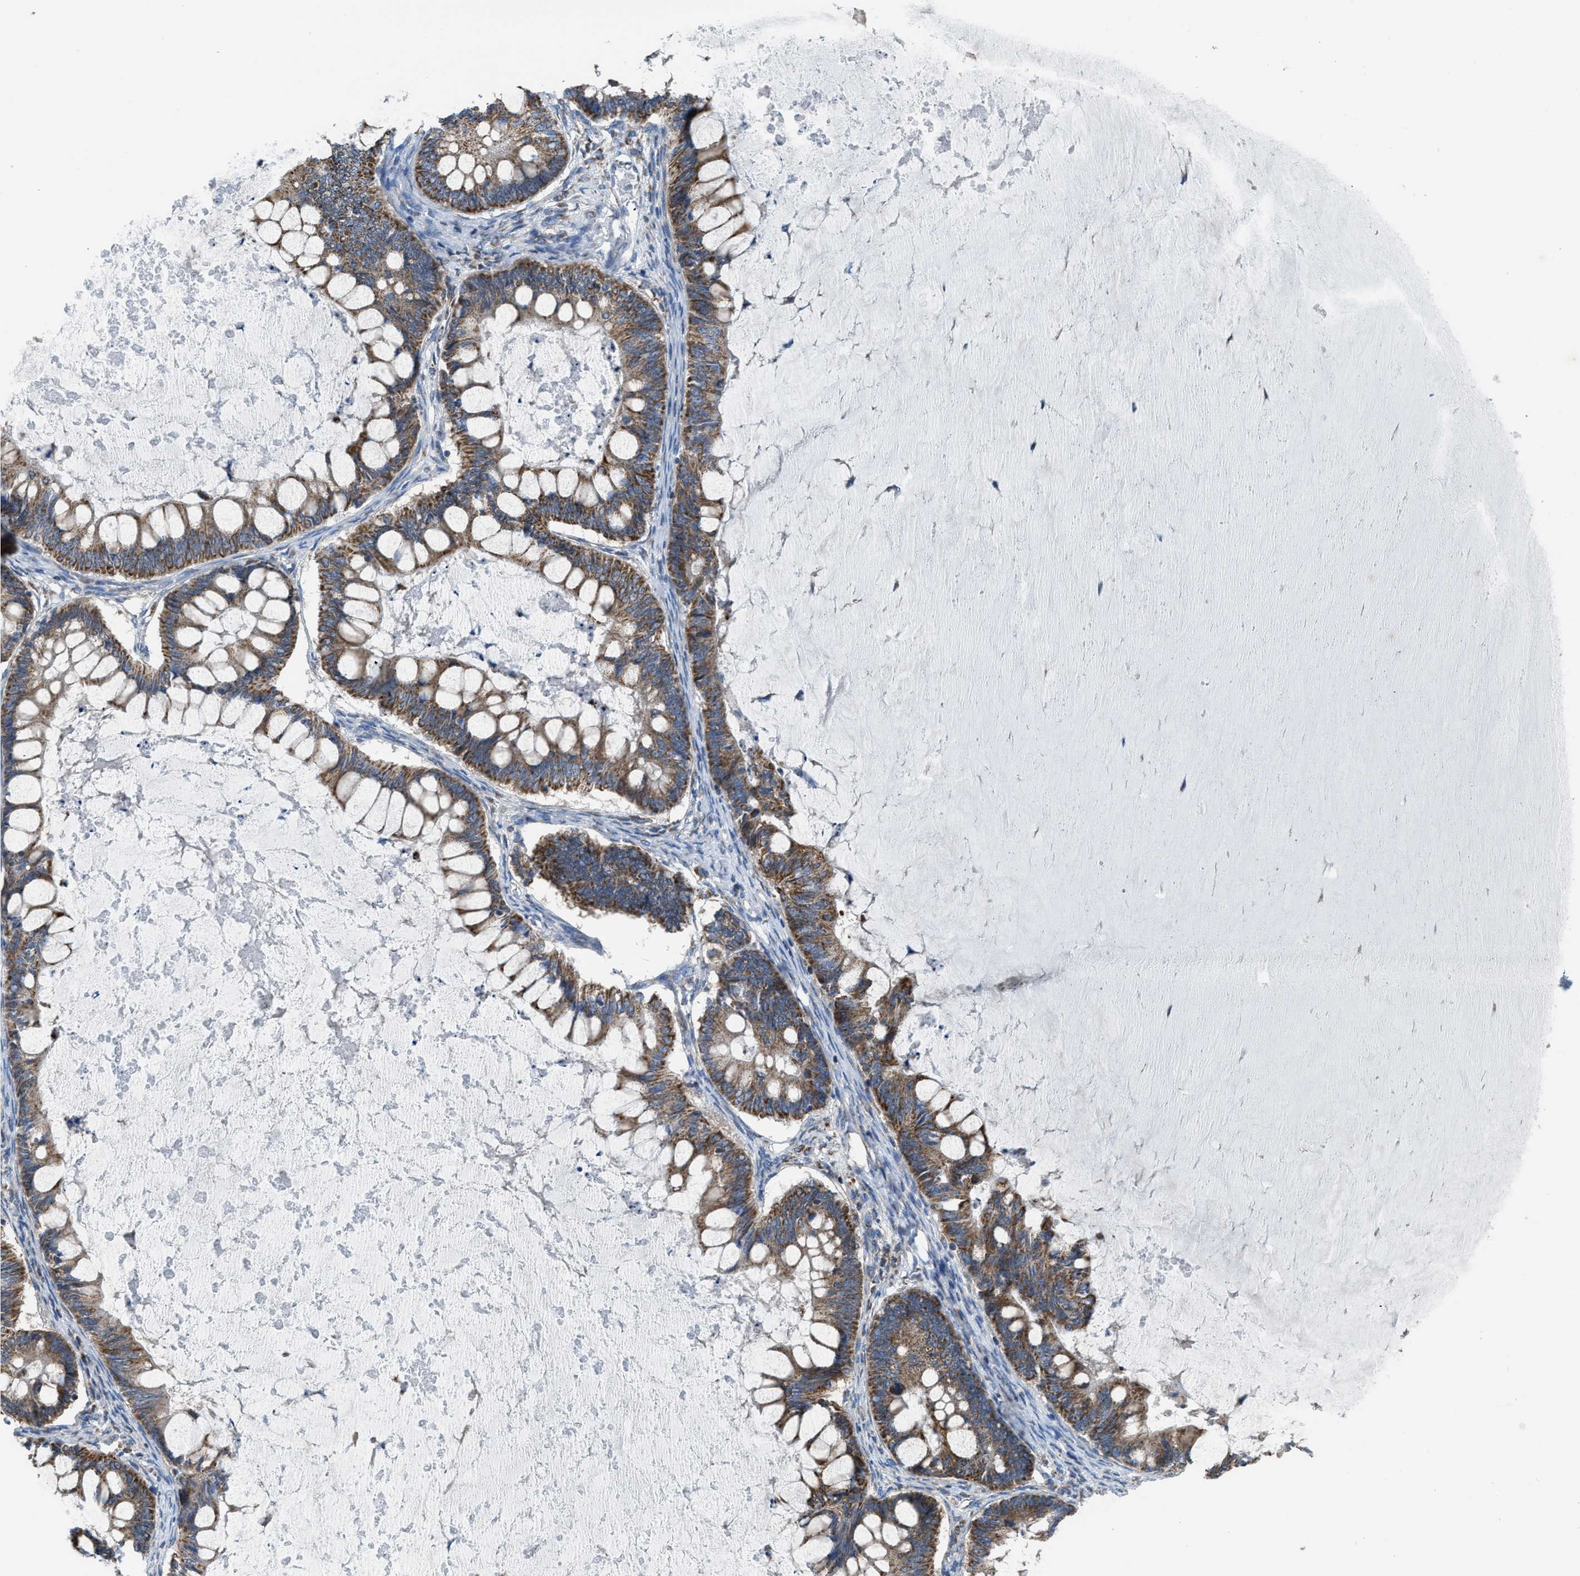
{"staining": {"intensity": "strong", "quantity": ">75%", "location": "cytoplasmic/membranous"}, "tissue": "ovarian cancer", "cell_type": "Tumor cells", "image_type": "cancer", "snomed": [{"axis": "morphology", "description": "Cystadenocarcinoma, mucinous, NOS"}, {"axis": "topography", "description": "Ovary"}], "caption": "Tumor cells reveal high levels of strong cytoplasmic/membranous staining in approximately >75% of cells in ovarian cancer (mucinous cystadenocarcinoma). The protein of interest is stained brown, and the nuclei are stained in blue (DAB (3,3'-diaminobenzidine) IHC with brightfield microscopy, high magnification).", "gene": "ETFB", "patient": {"sex": "female", "age": 61}}